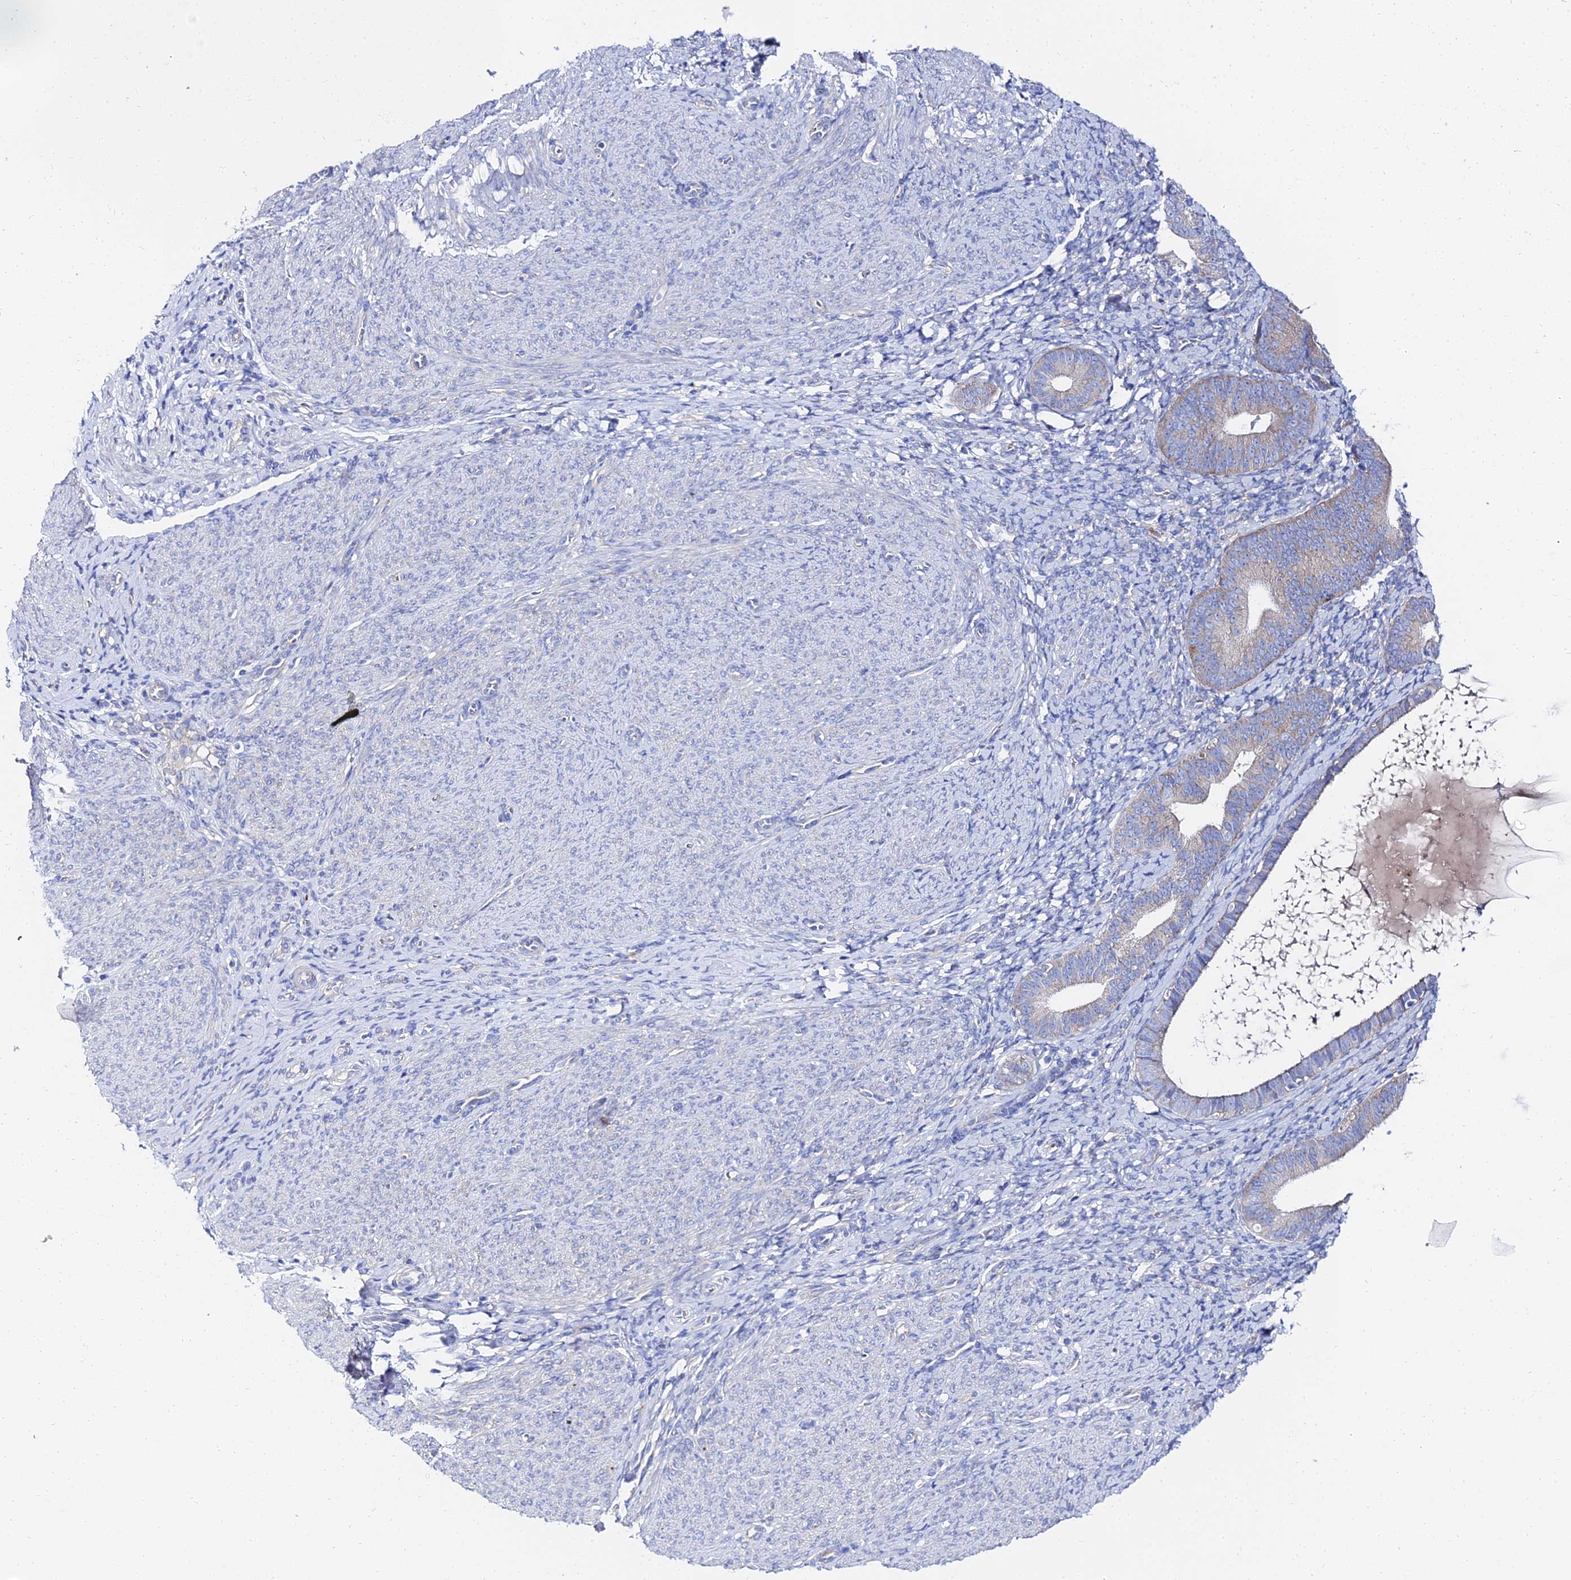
{"staining": {"intensity": "negative", "quantity": "none", "location": "none"}, "tissue": "endometrium", "cell_type": "Cells in endometrial stroma", "image_type": "normal", "snomed": [{"axis": "morphology", "description": "Normal tissue, NOS"}, {"axis": "topography", "description": "Endometrium"}], "caption": "This is an immunohistochemistry (IHC) micrograph of benign human endometrium. There is no staining in cells in endometrial stroma.", "gene": "PTTG1", "patient": {"sex": "female", "age": 65}}